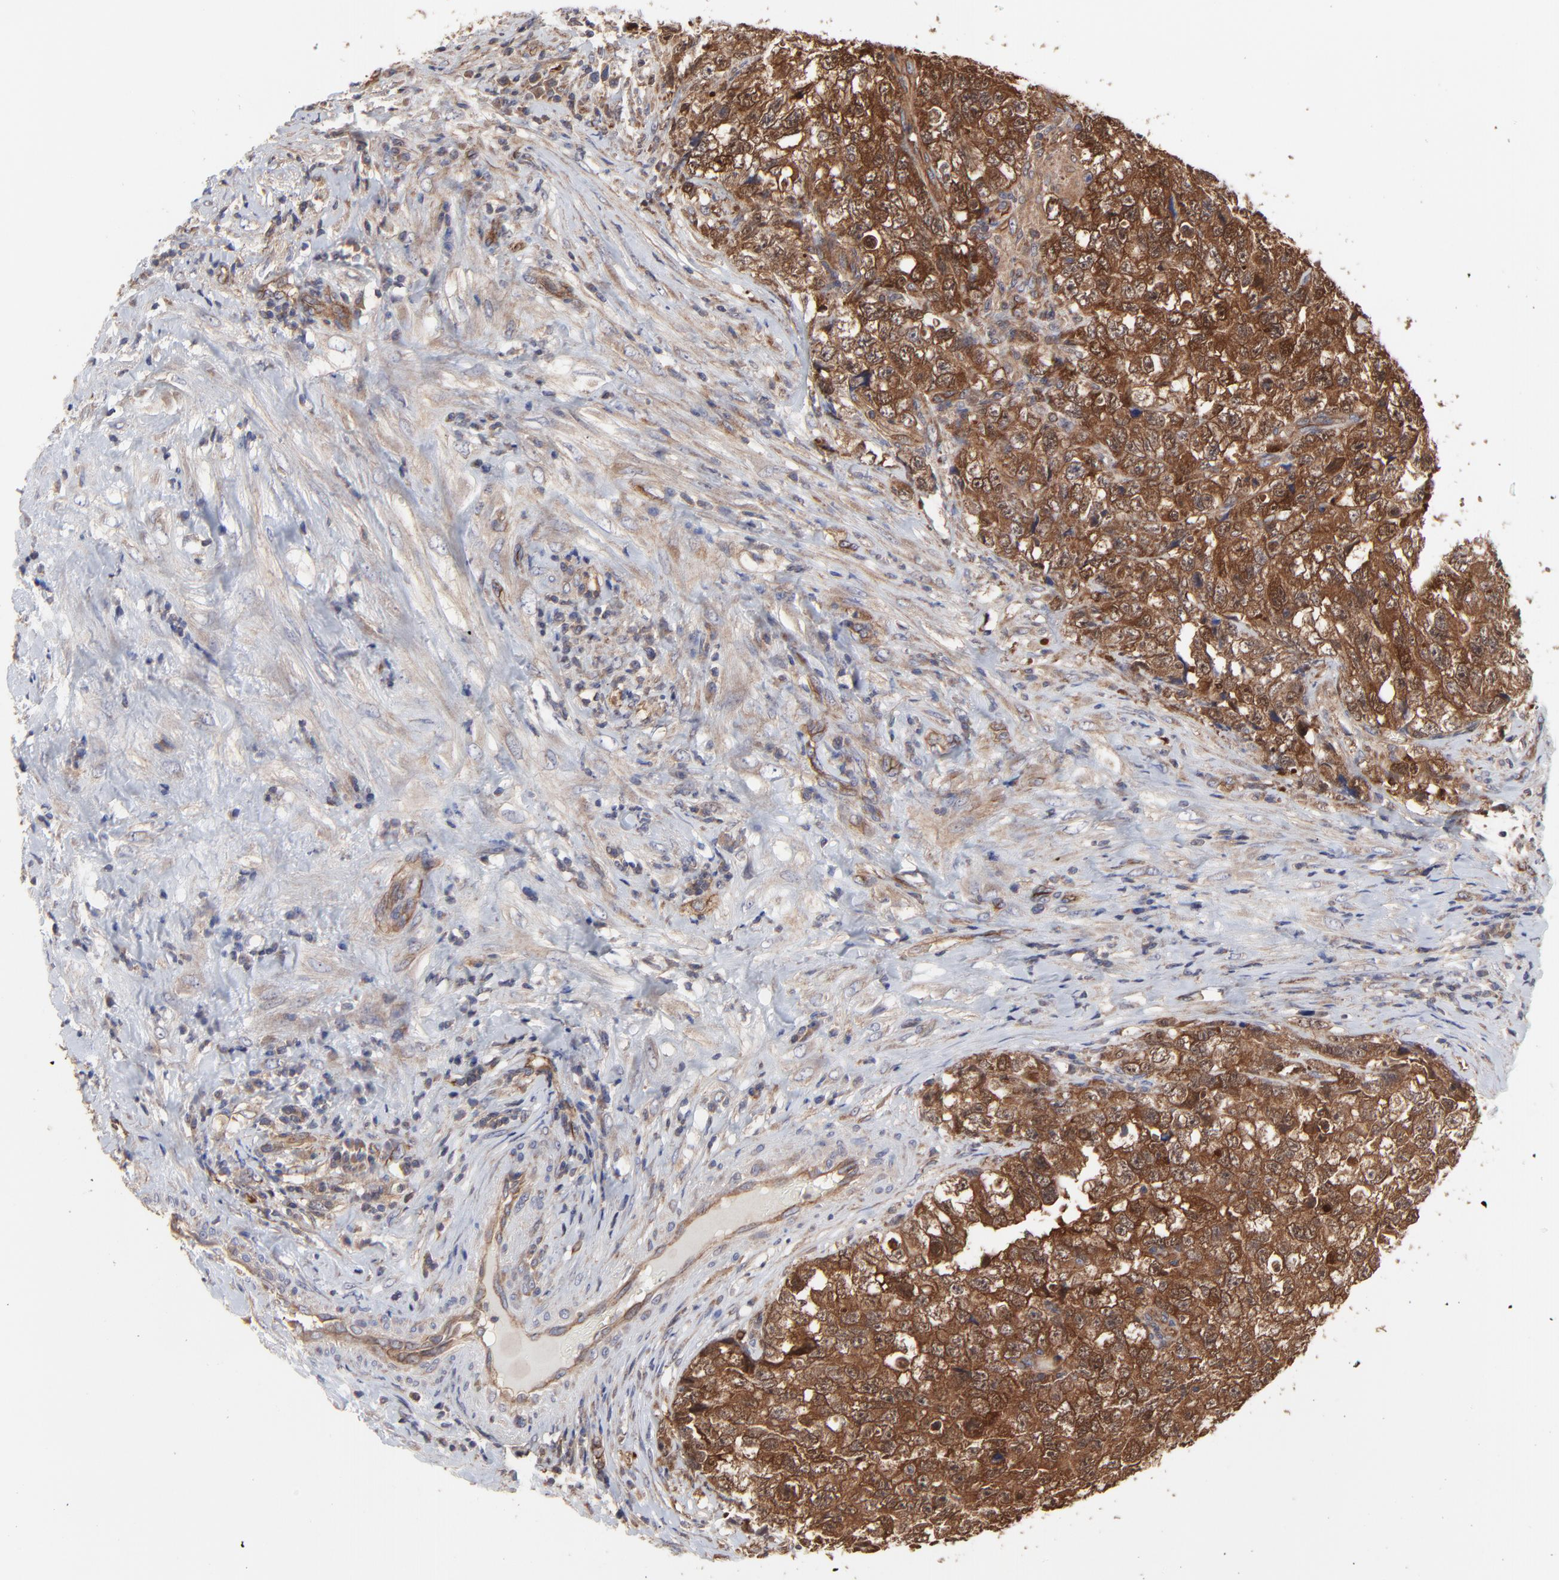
{"staining": {"intensity": "strong", "quantity": ">75%", "location": "cytoplasmic/membranous"}, "tissue": "testis cancer", "cell_type": "Tumor cells", "image_type": "cancer", "snomed": [{"axis": "morphology", "description": "Carcinoma, Embryonal, NOS"}, {"axis": "topography", "description": "Testis"}], "caption": "Testis cancer (embryonal carcinoma) was stained to show a protein in brown. There is high levels of strong cytoplasmic/membranous expression in approximately >75% of tumor cells.", "gene": "ARMT1", "patient": {"sex": "male", "age": 31}}